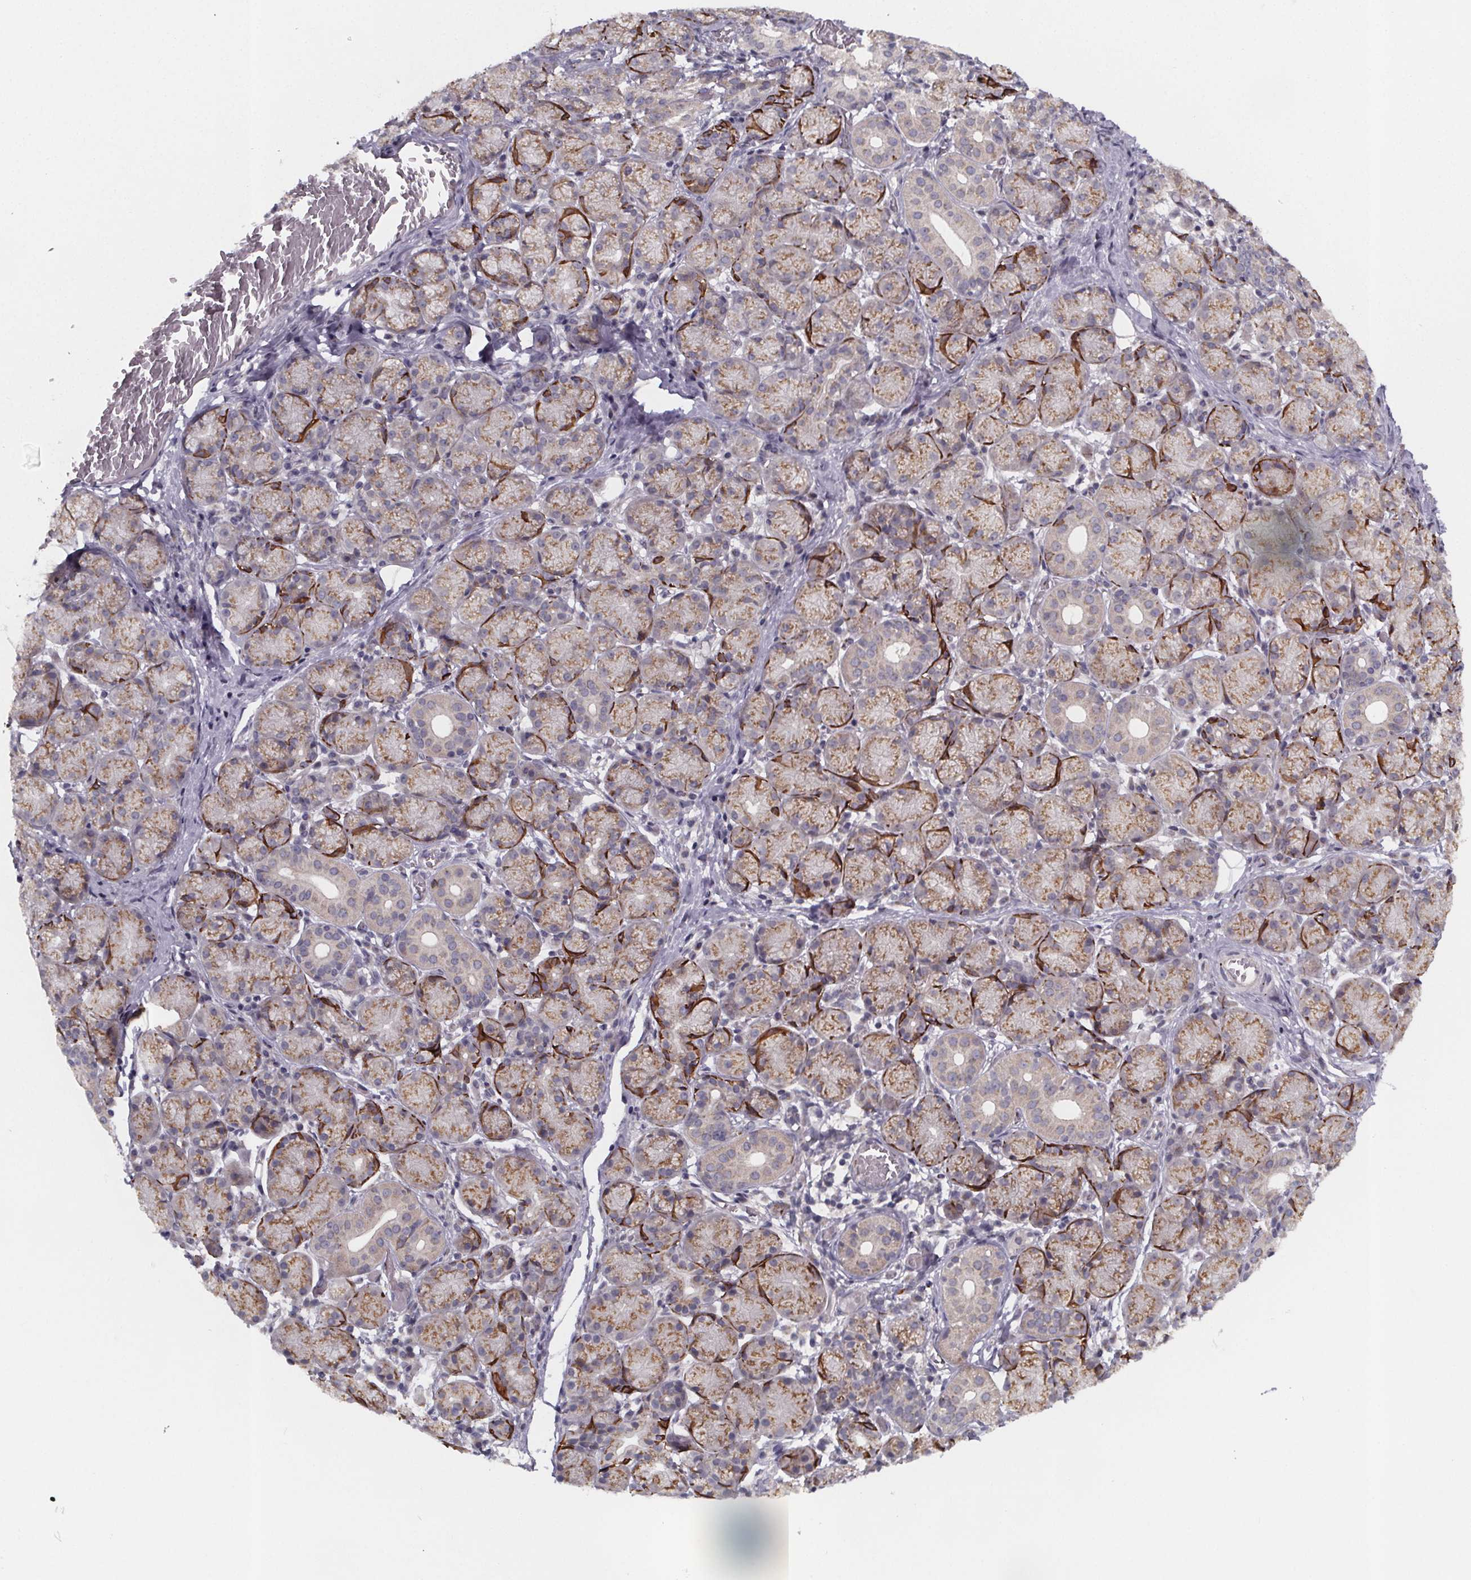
{"staining": {"intensity": "weak", "quantity": "25%-75%", "location": "cytoplasmic/membranous"}, "tissue": "salivary gland", "cell_type": "Glandular cells", "image_type": "normal", "snomed": [{"axis": "morphology", "description": "Normal tissue, NOS"}, {"axis": "topography", "description": "Salivary gland"}, {"axis": "topography", "description": "Peripheral nerve tissue"}], "caption": "Salivary gland stained with immunohistochemistry displays weak cytoplasmic/membranous expression in approximately 25%-75% of glandular cells.", "gene": "NDST1", "patient": {"sex": "female", "age": 24}}